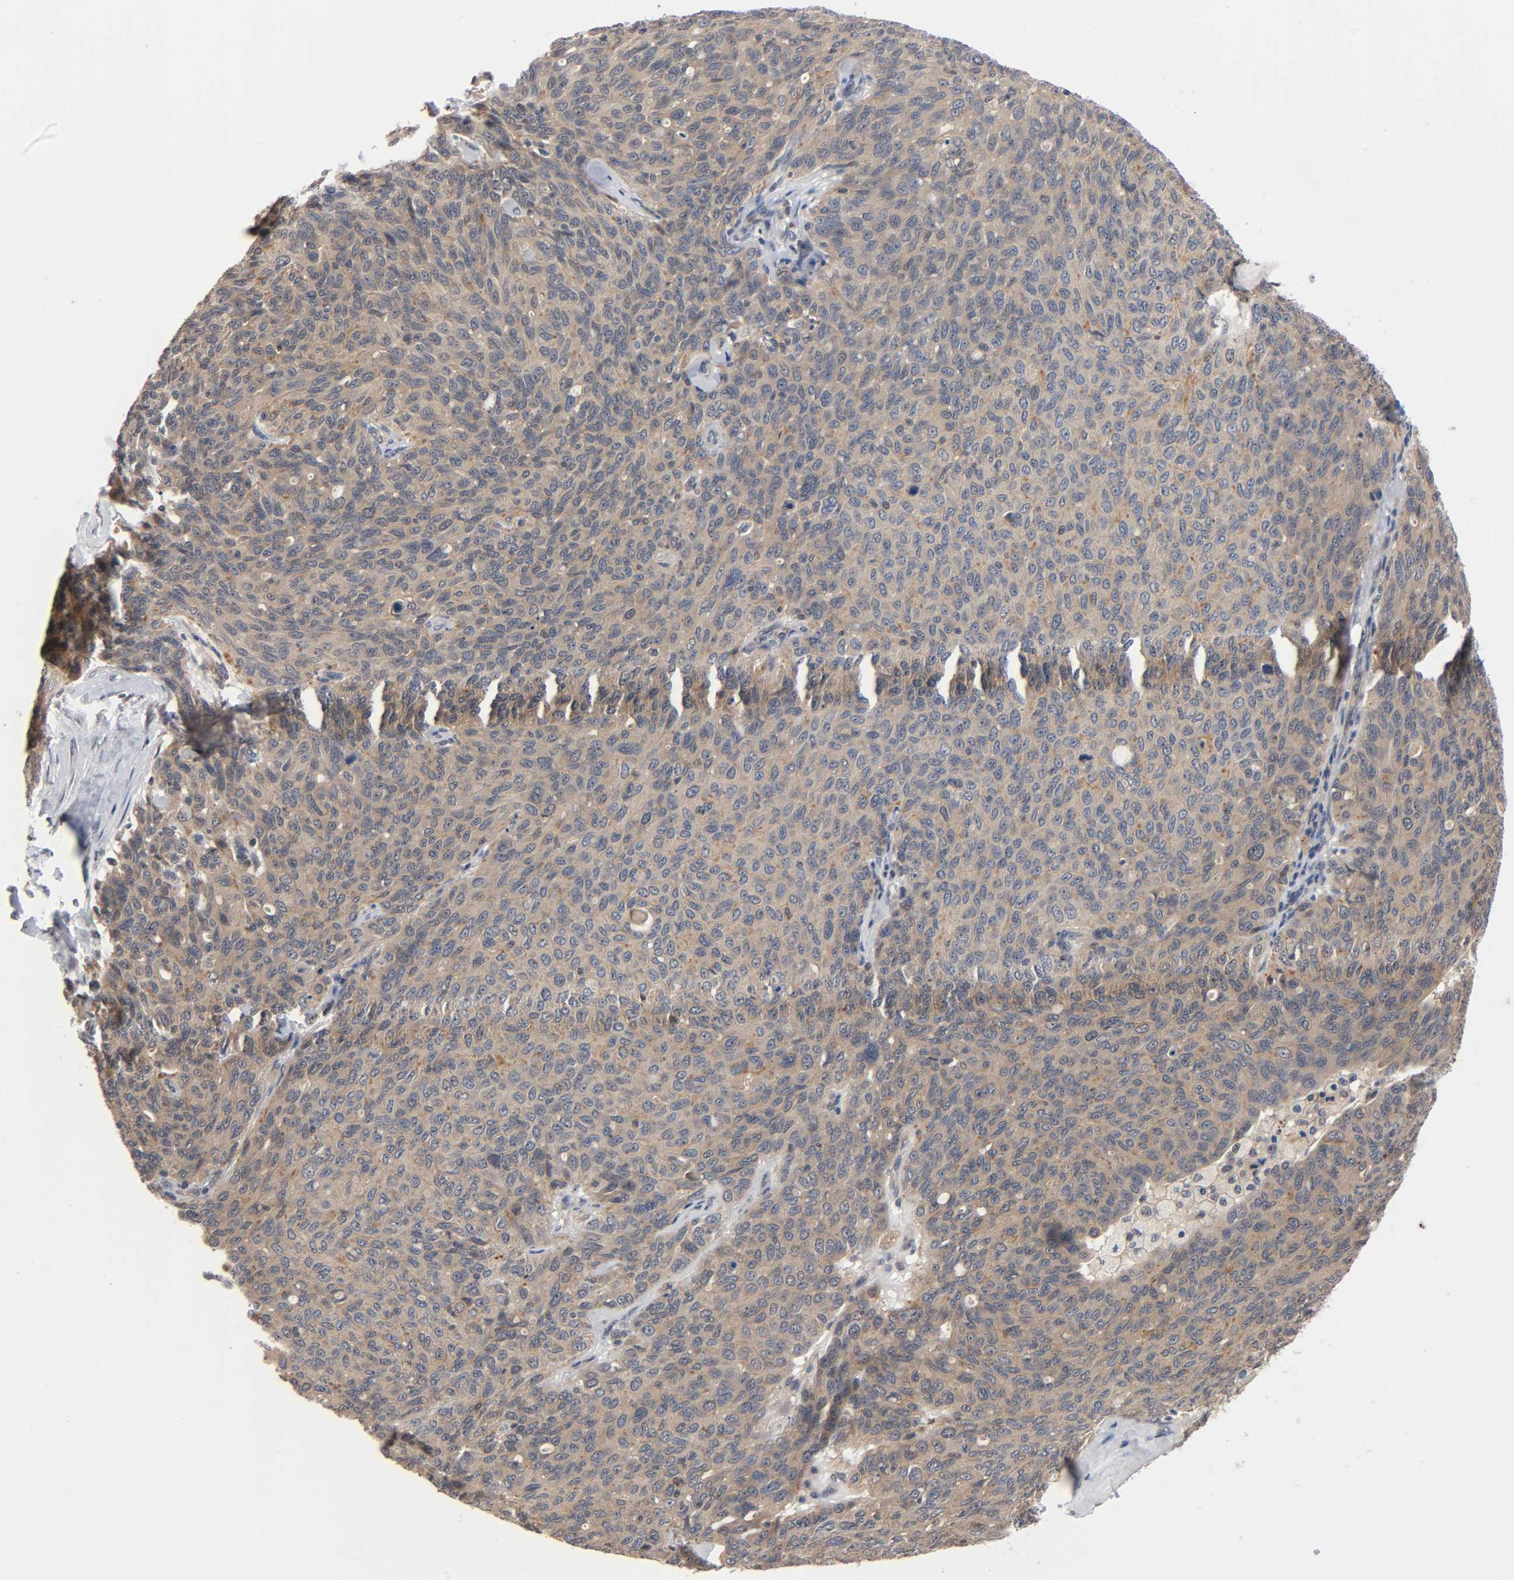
{"staining": {"intensity": "moderate", "quantity": ">75%", "location": "cytoplasmic/membranous"}, "tissue": "ovarian cancer", "cell_type": "Tumor cells", "image_type": "cancer", "snomed": [{"axis": "morphology", "description": "Carcinoma, endometroid"}, {"axis": "topography", "description": "Ovary"}], "caption": "Endometroid carcinoma (ovarian) stained with a brown dye reveals moderate cytoplasmic/membranous positive staining in about >75% of tumor cells.", "gene": "PRKAB1", "patient": {"sex": "female", "age": 60}}